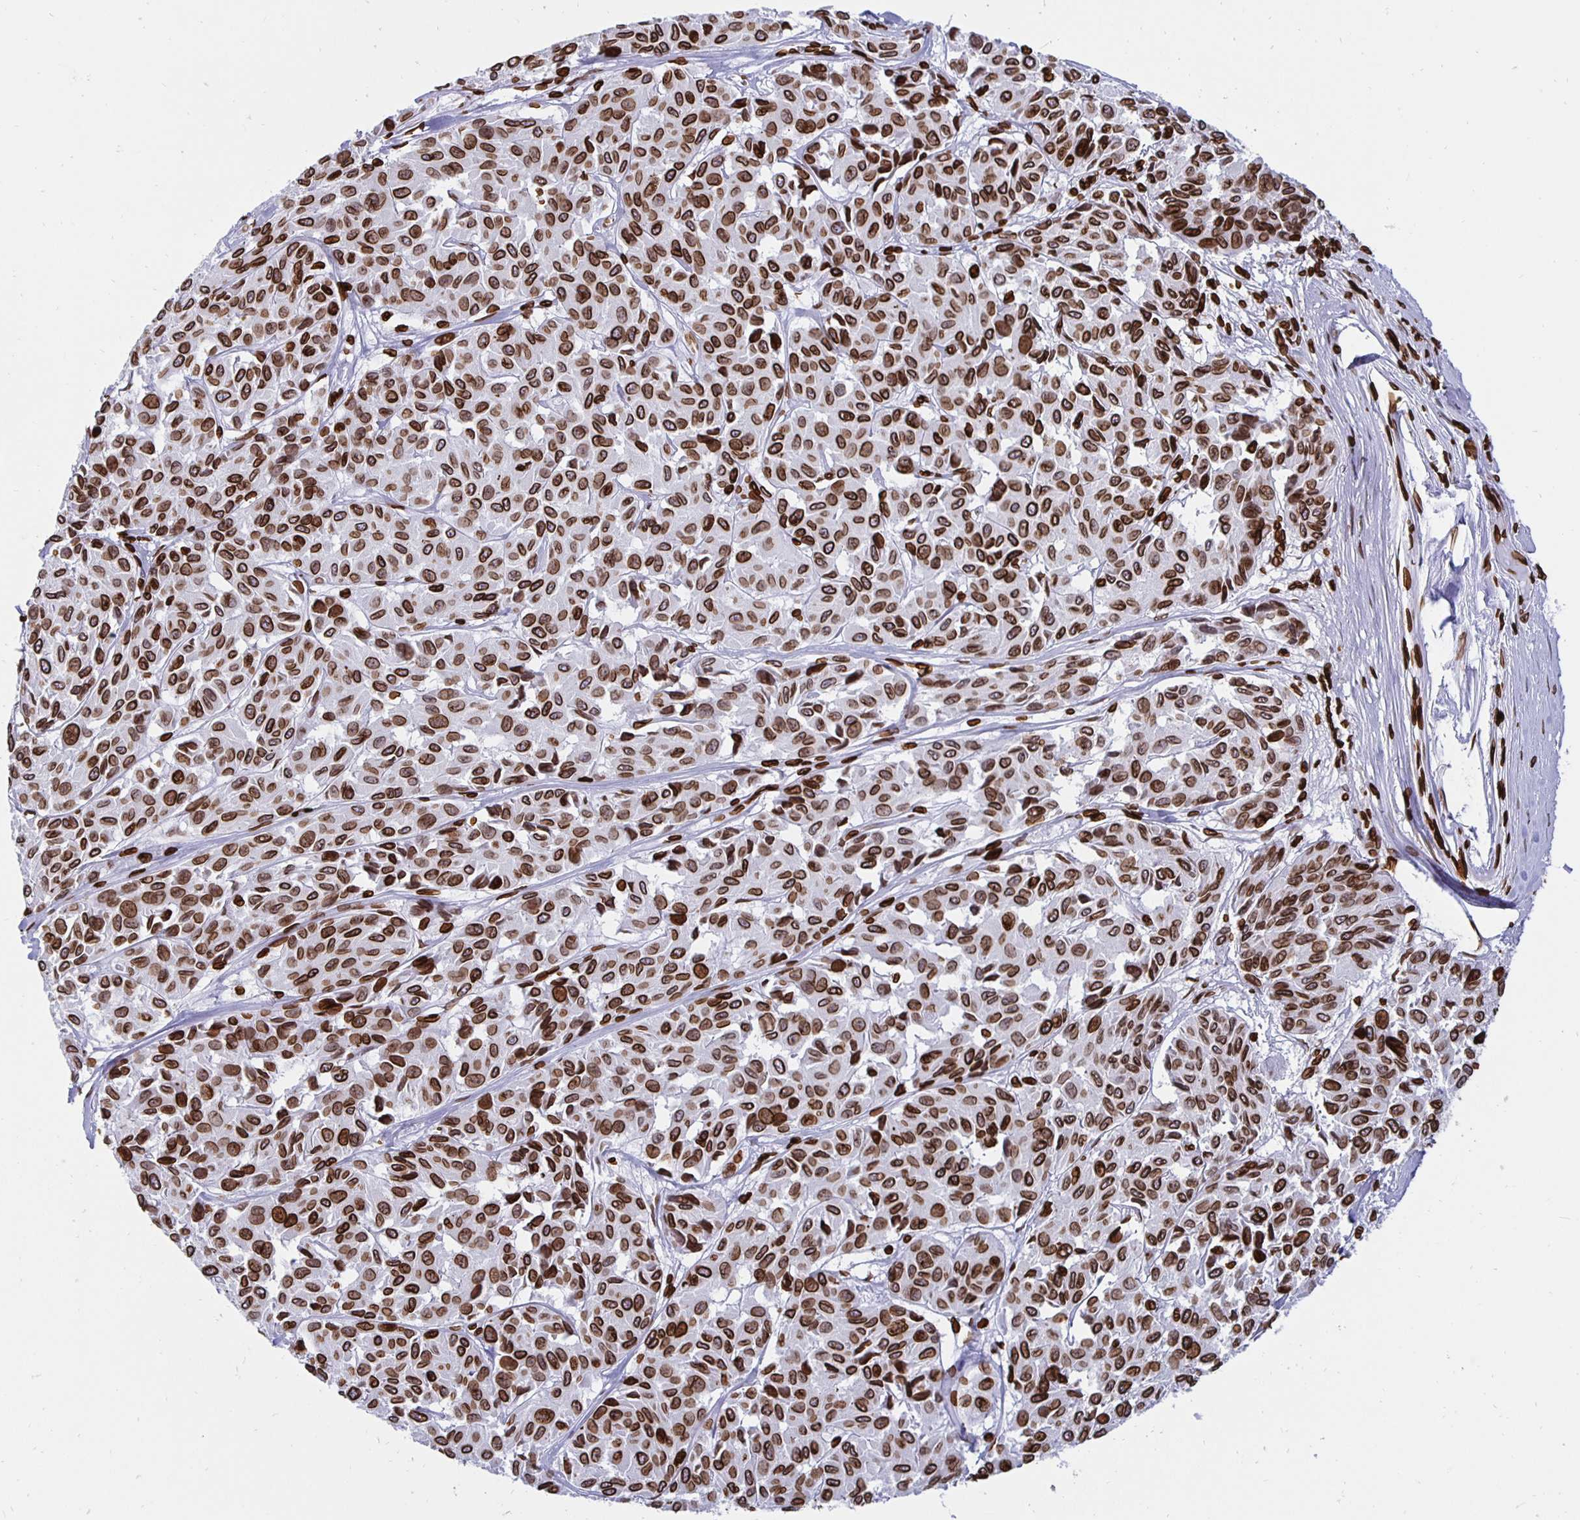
{"staining": {"intensity": "strong", "quantity": ">75%", "location": "cytoplasmic/membranous,nuclear"}, "tissue": "melanoma", "cell_type": "Tumor cells", "image_type": "cancer", "snomed": [{"axis": "morphology", "description": "Malignant melanoma, NOS"}, {"axis": "topography", "description": "Skin"}], "caption": "The histopathology image shows a brown stain indicating the presence of a protein in the cytoplasmic/membranous and nuclear of tumor cells in malignant melanoma. Nuclei are stained in blue.", "gene": "LMNB1", "patient": {"sex": "female", "age": 66}}